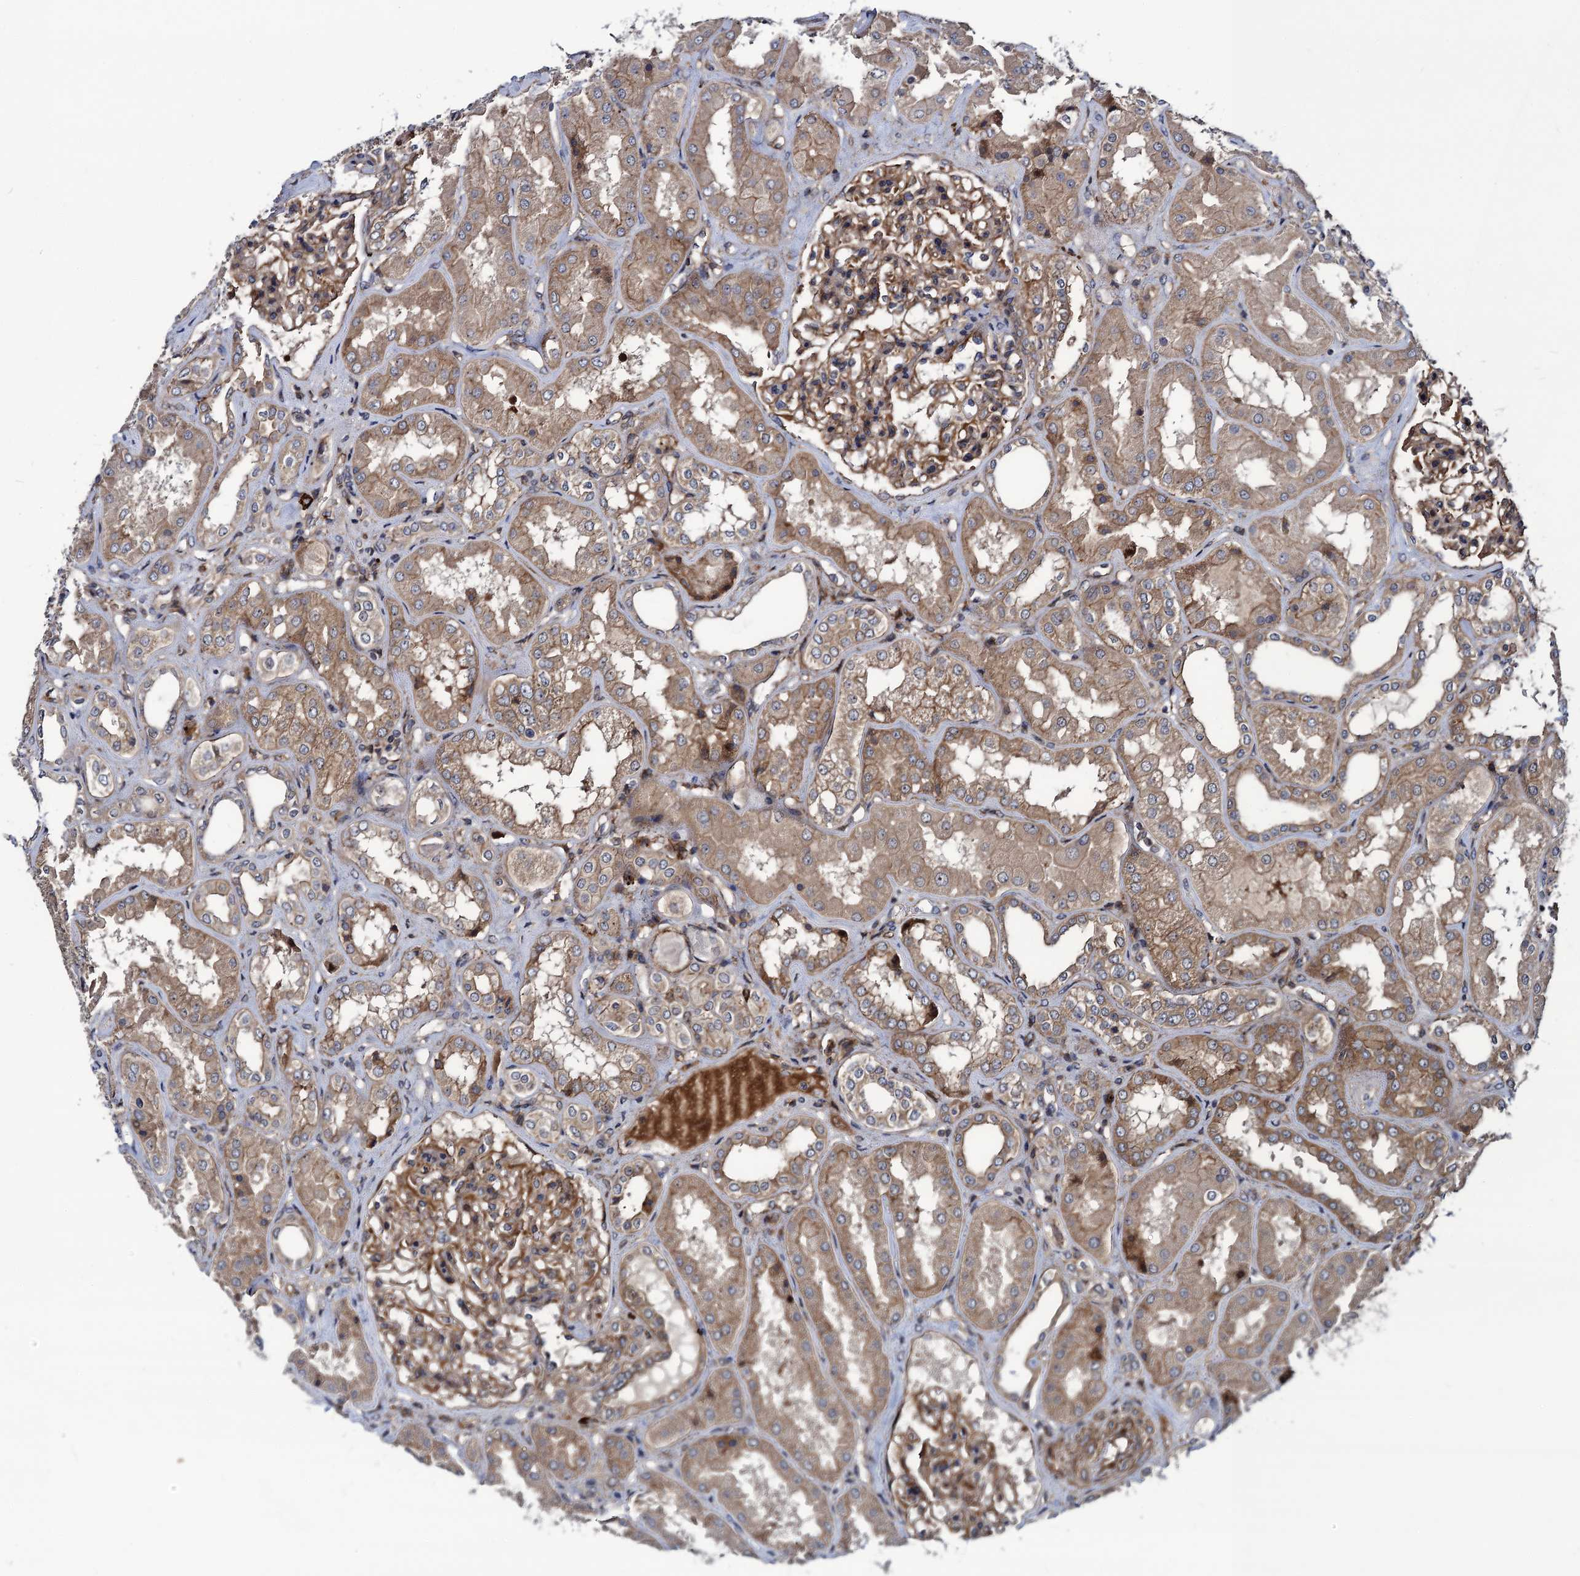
{"staining": {"intensity": "moderate", "quantity": ">75%", "location": "cytoplasmic/membranous"}, "tissue": "kidney", "cell_type": "Cells in glomeruli", "image_type": "normal", "snomed": [{"axis": "morphology", "description": "Normal tissue, NOS"}, {"axis": "topography", "description": "Kidney"}], "caption": "Immunohistochemistry image of benign kidney: human kidney stained using immunohistochemistry reveals medium levels of moderate protein expression localized specifically in the cytoplasmic/membranous of cells in glomeruli, appearing as a cytoplasmic/membranous brown color.", "gene": "KXD1", "patient": {"sex": "female", "age": 56}}